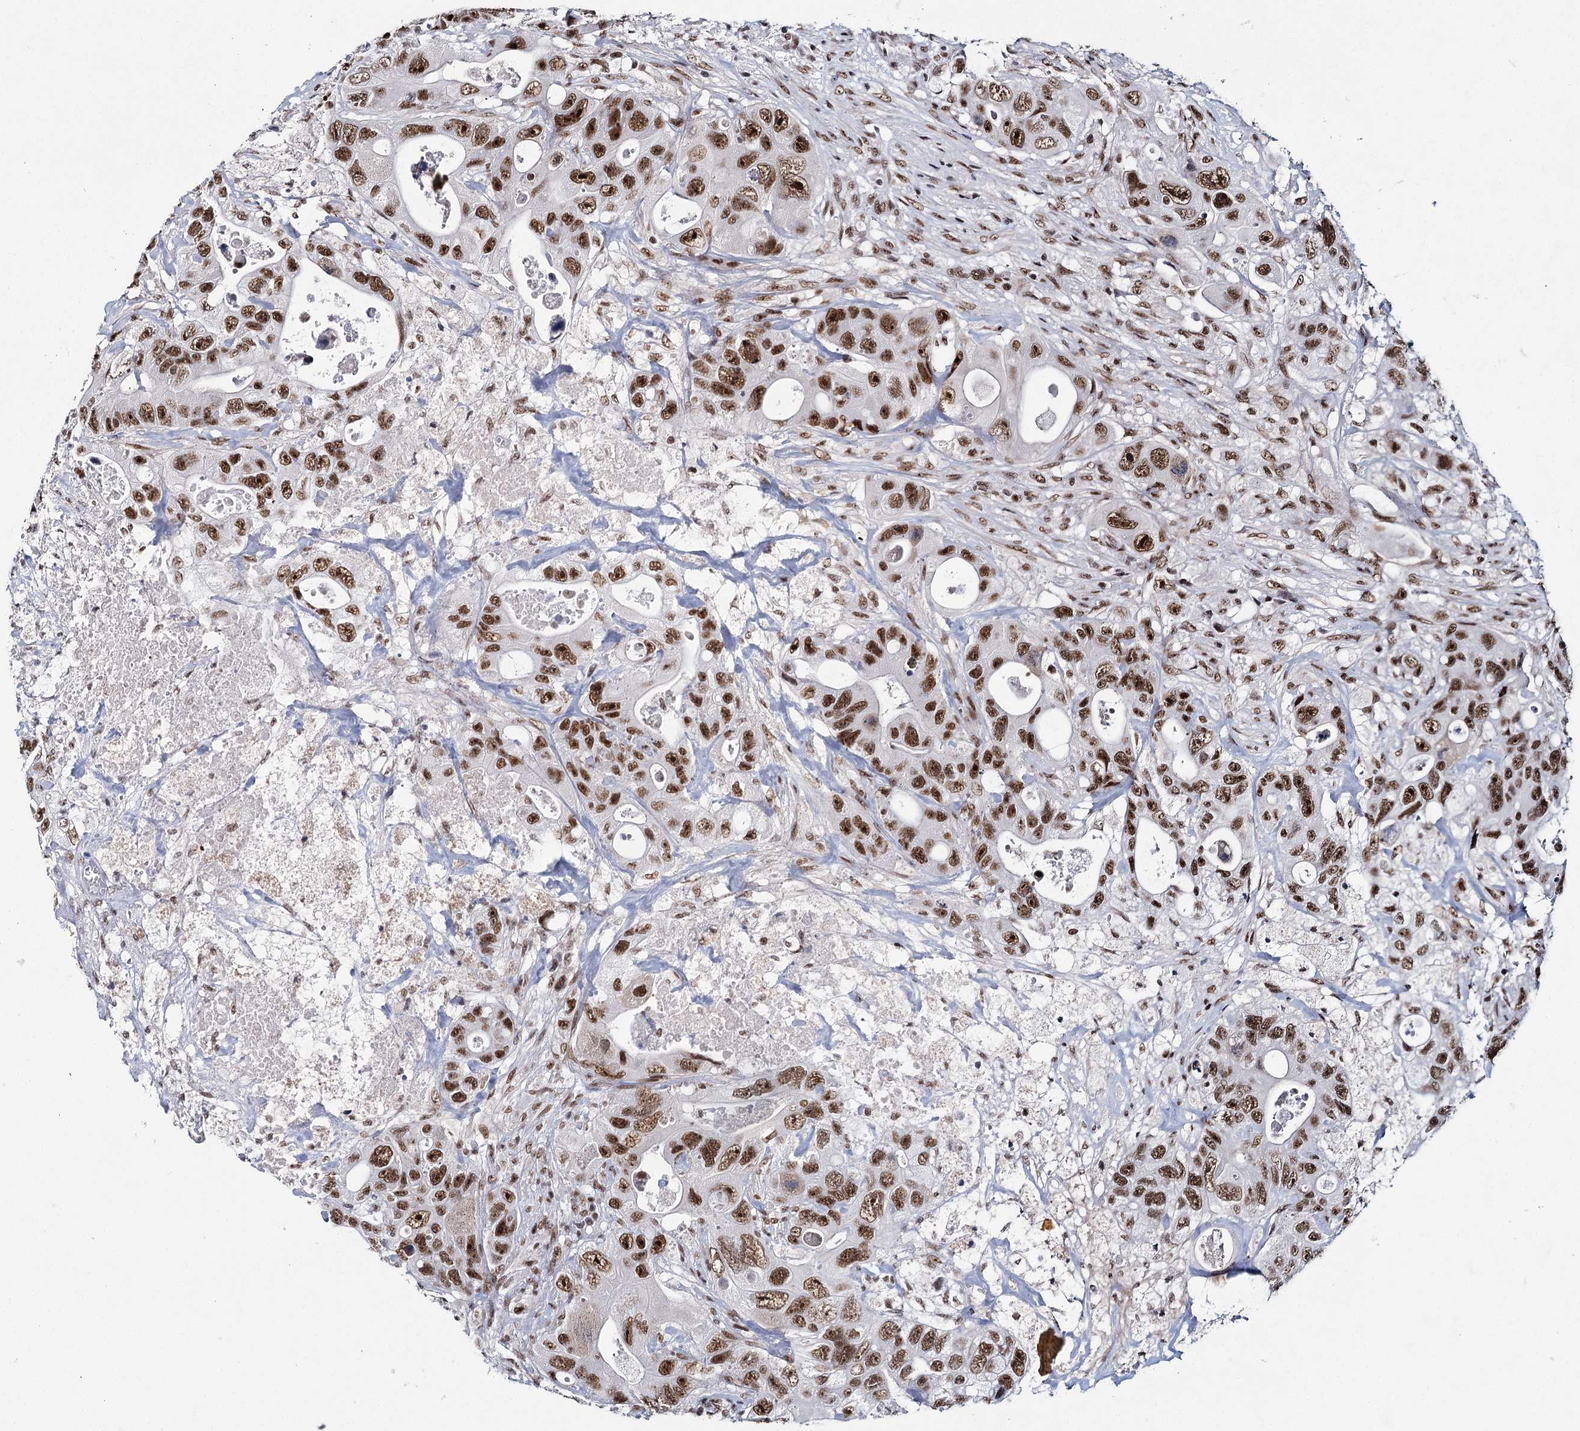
{"staining": {"intensity": "strong", "quantity": ">75%", "location": "nuclear"}, "tissue": "colorectal cancer", "cell_type": "Tumor cells", "image_type": "cancer", "snomed": [{"axis": "morphology", "description": "Adenocarcinoma, NOS"}, {"axis": "topography", "description": "Colon"}], "caption": "A brown stain shows strong nuclear expression of a protein in colorectal cancer (adenocarcinoma) tumor cells. Nuclei are stained in blue.", "gene": "SCAF8", "patient": {"sex": "female", "age": 46}}